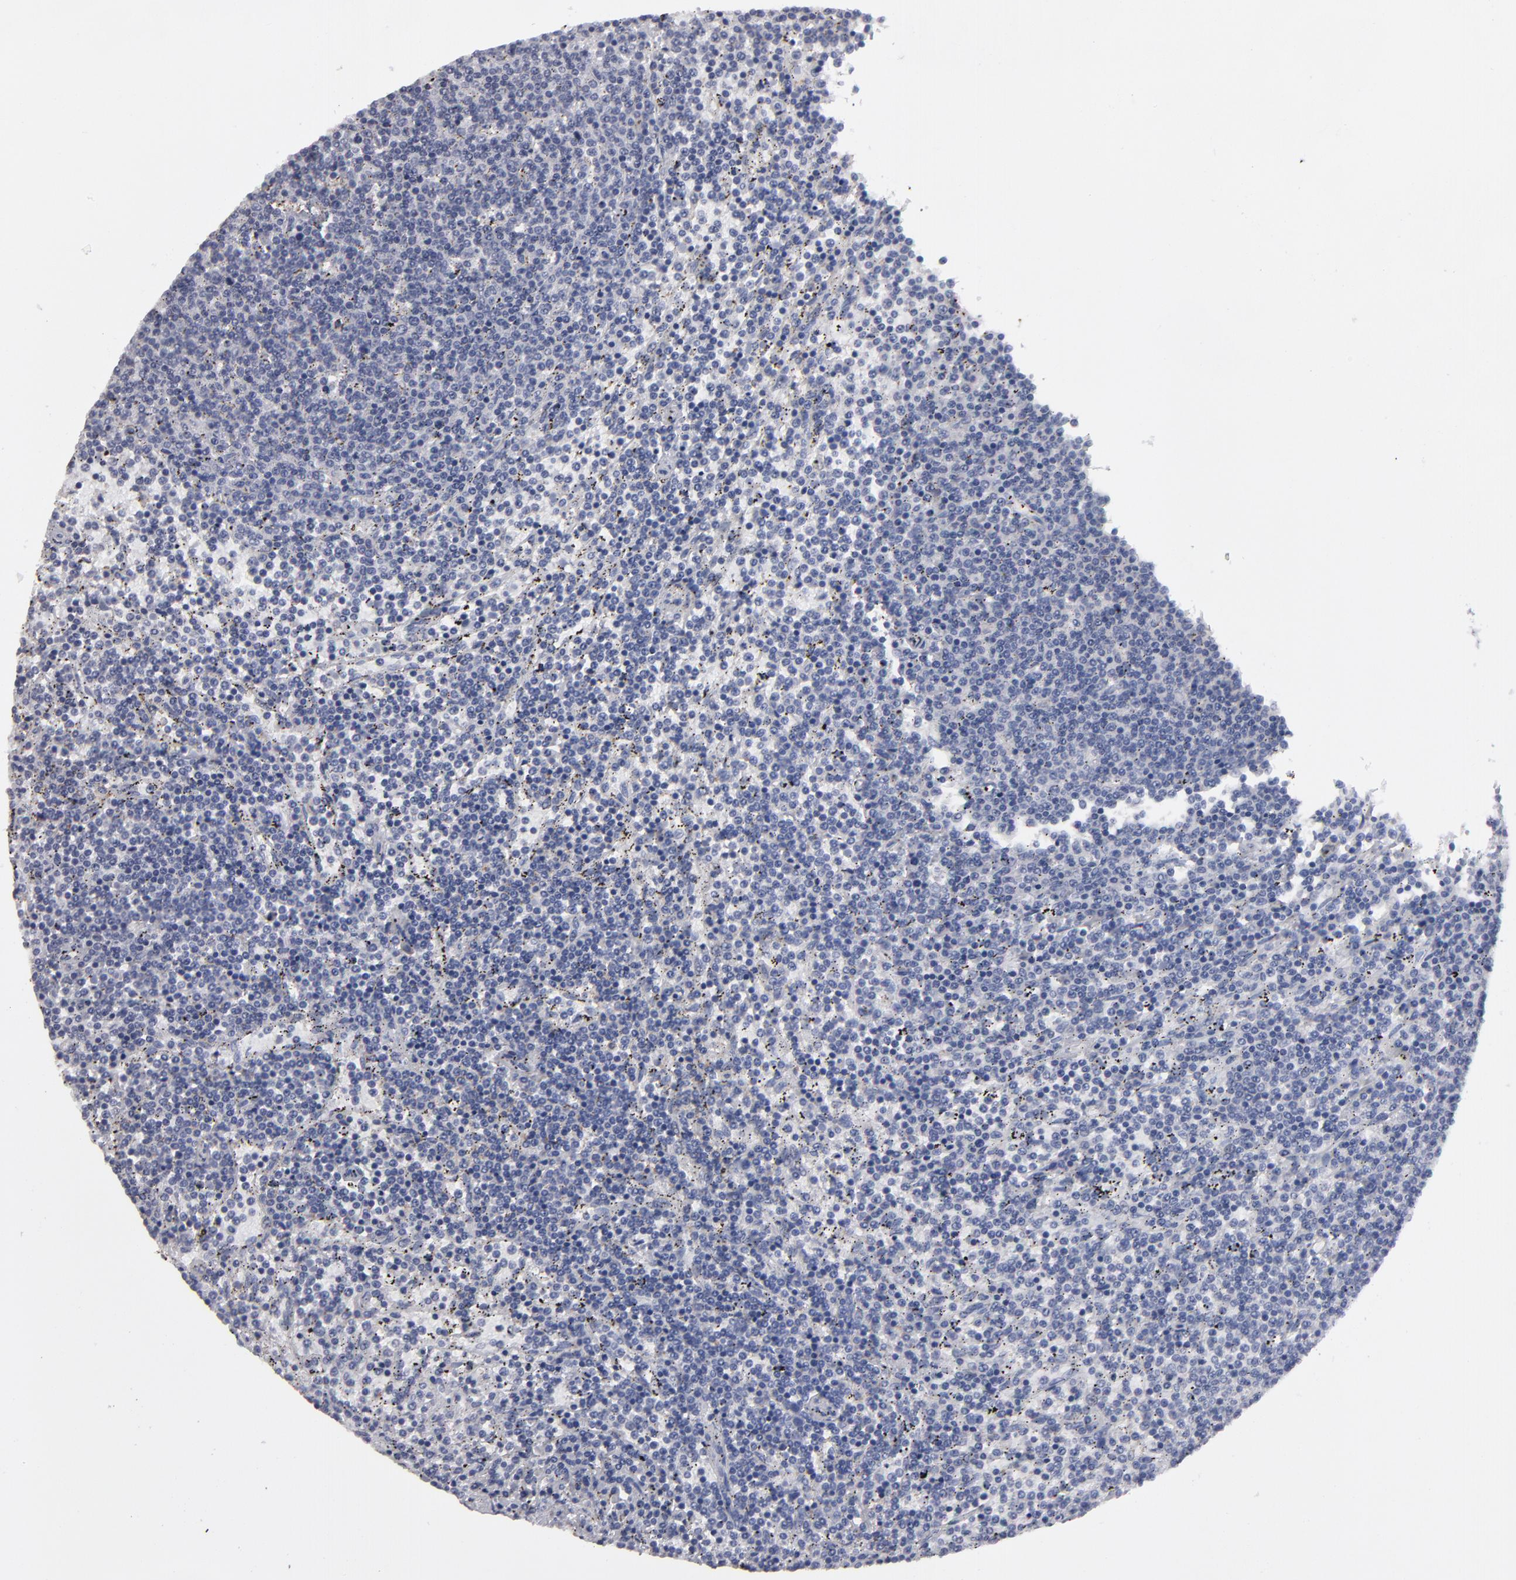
{"staining": {"intensity": "negative", "quantity": "none", "location": "none"}, "tissue": "lymphoma", "cell_type": "Tumor cells", "image_type": "cancer", "snomed": [{"axis": "morphology", "description": "Malignant lymphoma, non-Hodgkin's type, Low grade"}, {"axis": "topography", "description": "Spleen"}], "caption": "Protein analysis of low-grade malignant lymphoma, non-Hodgkin's type exhibits no significant expression in tumor cells. (Stains: DAB IHC with hematoxylin counter stain, Microscopy: brightfield microscopy at high magnification).", "gene": "CCDC80", "patient": {"sex": "female", "age": 50}}